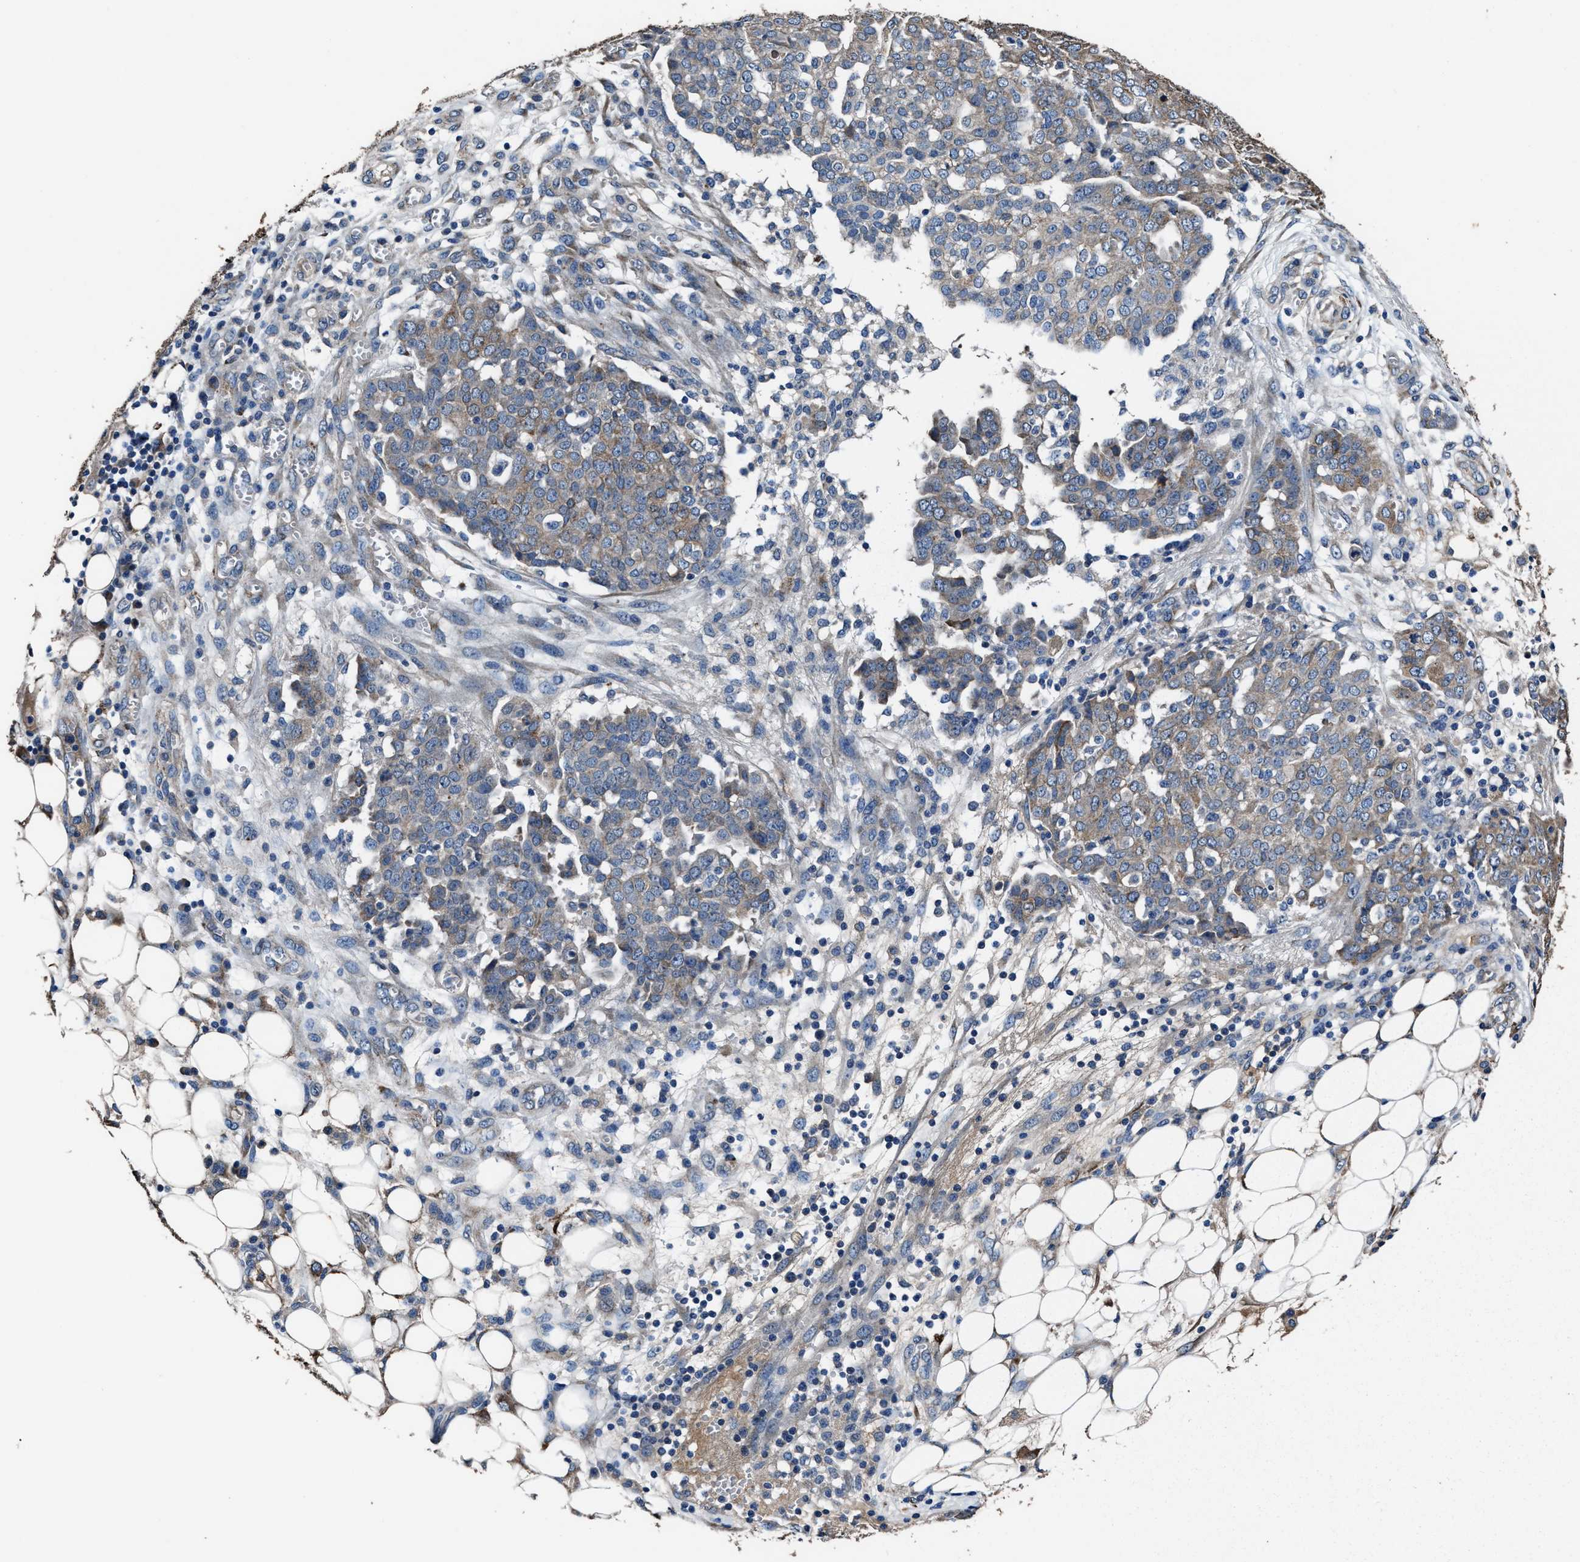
{"staining": {"intensity": "weak", "quantity": "25%-75%", "location": "cytoplasmic/membranous"}, "tissue": "ovarian cancer", "cell_type": "Tumor cells", "image_type": "cancer", "snomed": [{"axis": "morphology", "description": "Cystadenocarcinoma, serous, NOS"}, {"axis": "topography", "description": "Soft tissue"}, {"axis": "topography", "description": "Ovary"}], "caption": "The histopathology image demonstrates staining of serous cystadenocarcinoma (ovarian), revealing weak cytoplasmic/membranous protein expression (brown color) within tumor cells. (Stains: DAB in brown, nuclei in blue, Microscopy: brightfield microscopy at high magnification).", "gene": "IDNK", "patient": {"sex": "female", "age": 57}}